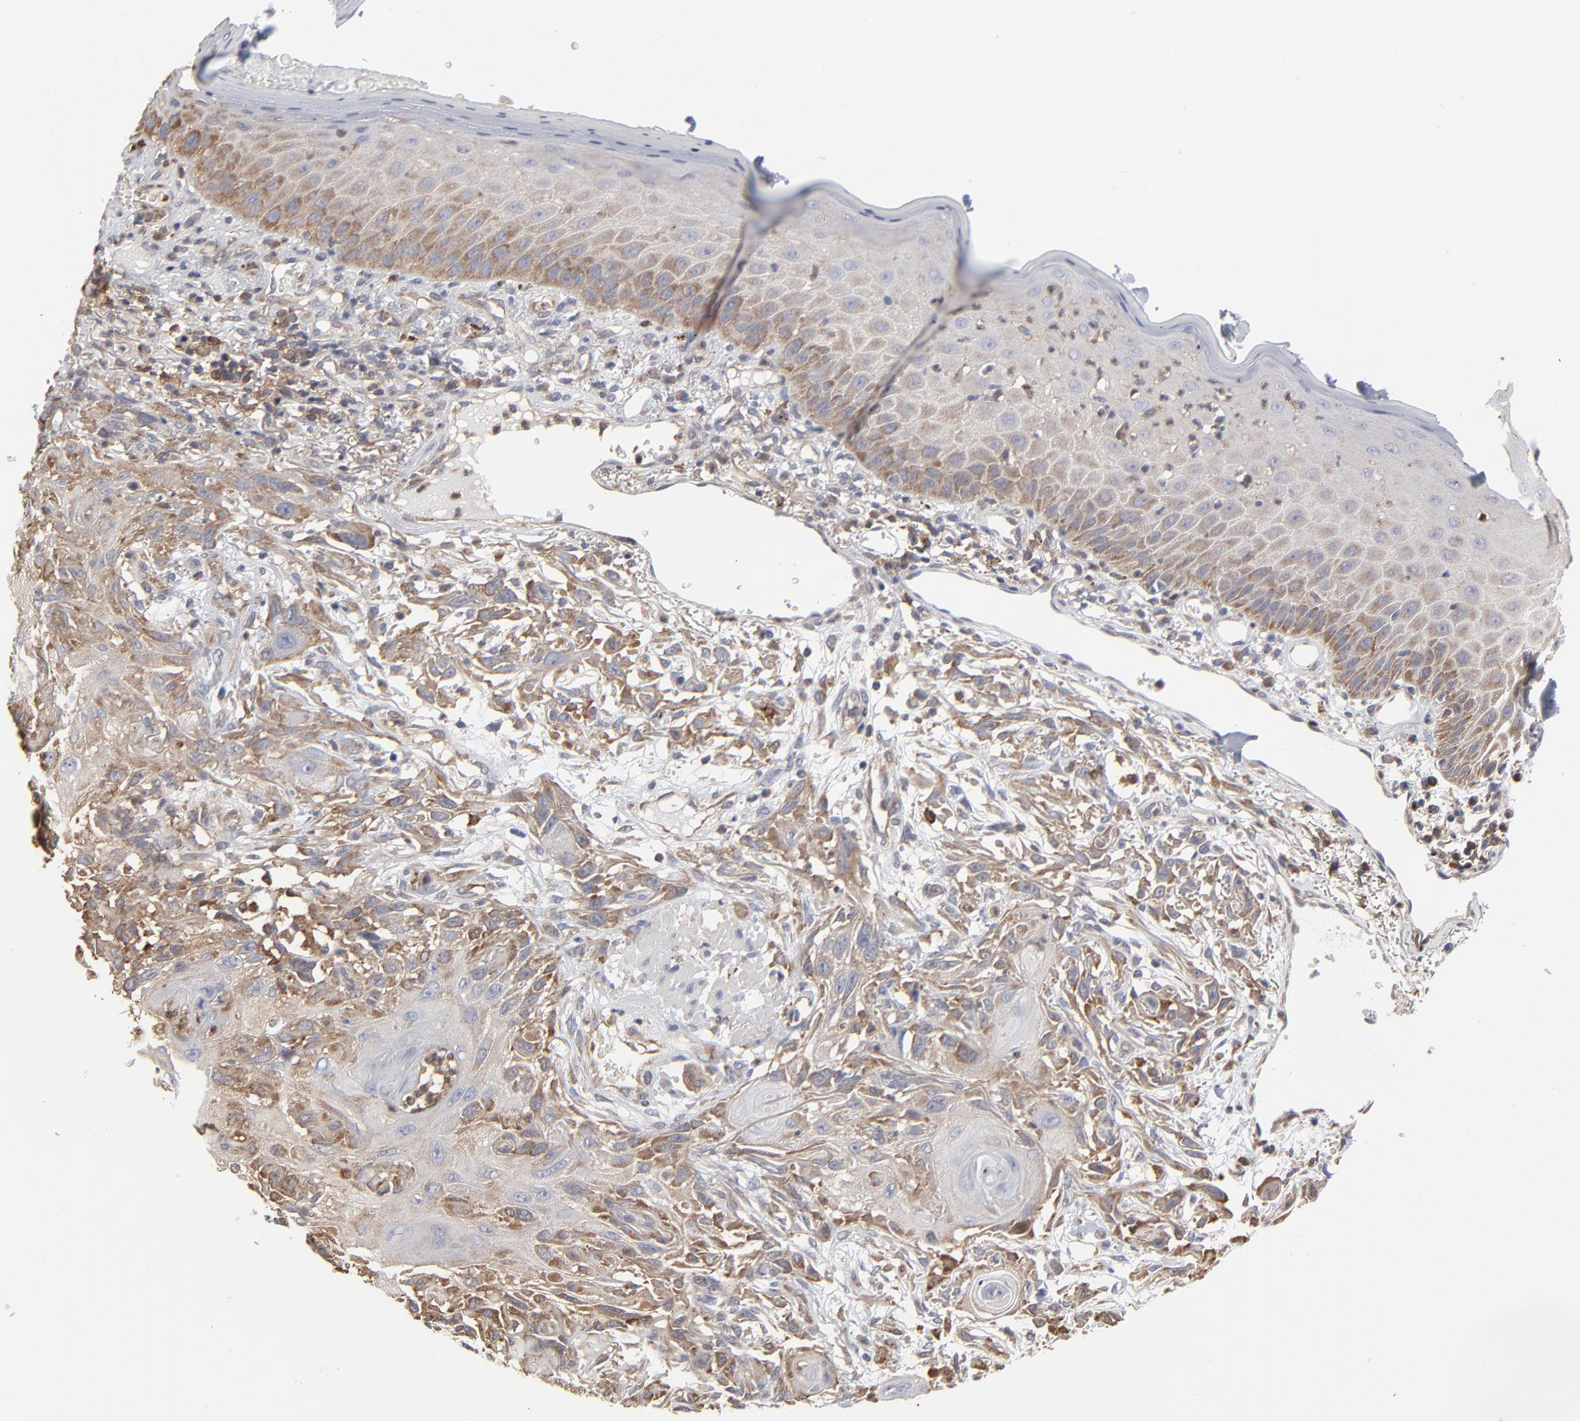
{"staining": {"intensity": "moderate", "quantity": ">75%", "location": "cytoplasmic/membranous"}, "tissue": "skin cancer", "cell_type": "Tumor cells", "image_type": "cancer", "snomed": [{"axis": "morphology", "description": "Squamous cell carcinoma, NOS"}, {"axis": "topography", "description": "Skin"}], "caption": "A micrograph of human skin cancer (squamous cell carcinoma) stained for a protein exhibits moderate cytoplasmic/membranous brown staining in tumor cells.", "gene": "MAP2K1", "patient": {"sex": "female", "age": 59}}